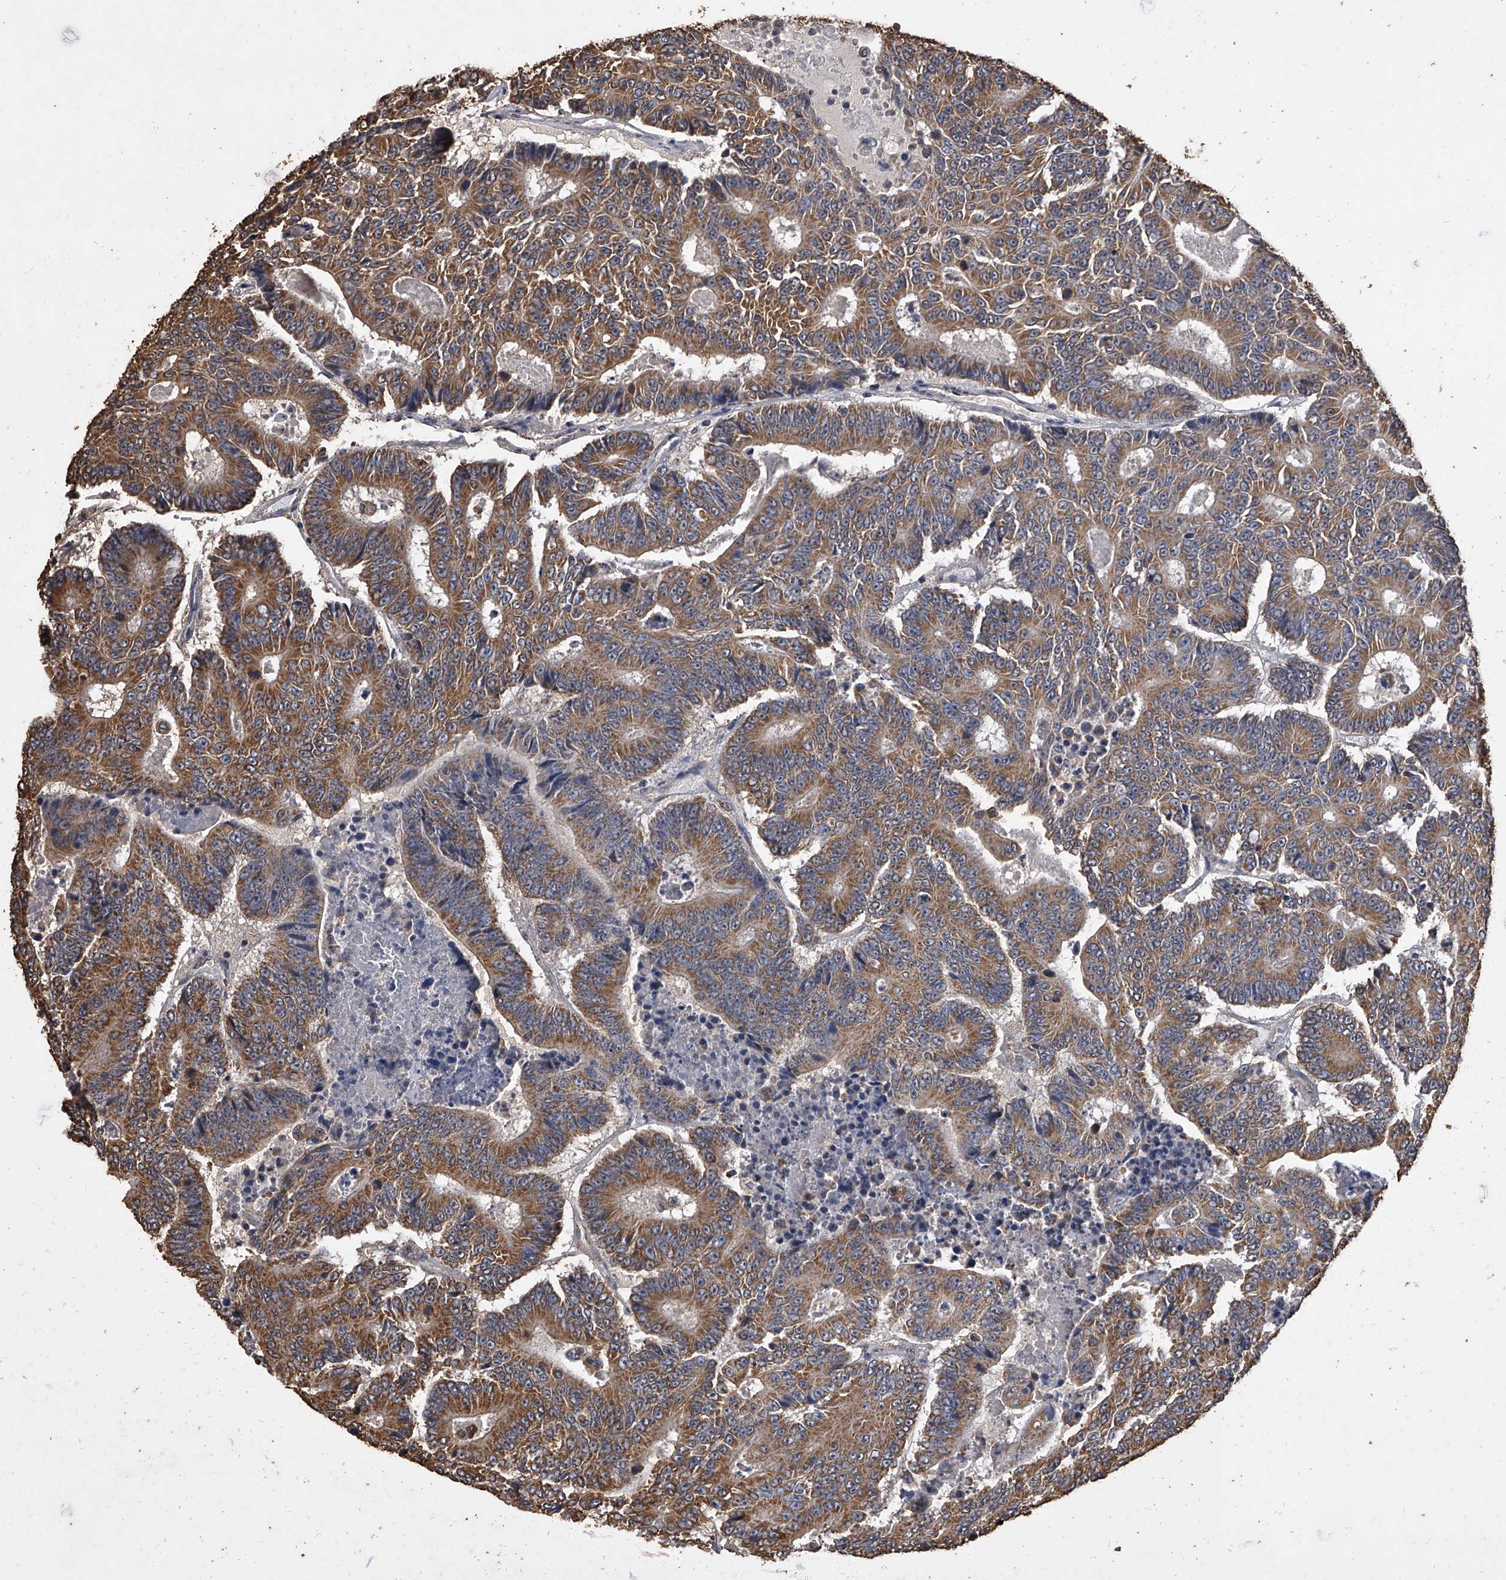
{"staining": {"intensity": "strong", "quantity": ">75%", "location": "cytoplasmic/membranous"}, "tissue": "colorectal cancer", "cell_type": "Tumor cells", "image_type": "cancer", "snomed": [{"axis": "morphology", "description": "Adenocarcinoma, NOS"}, {"axis": "topography", "description": "Colon"}], "caption": "A high-resolution micrograph shows immunohistochemistry staining of adenocarcinoma (colorectal), which exhibits strong cytoplasmic/membranous positivity in about >75% of tumor cells.", "gene": "MRPL28", "patient": {"sex": "male", "age": 83}}